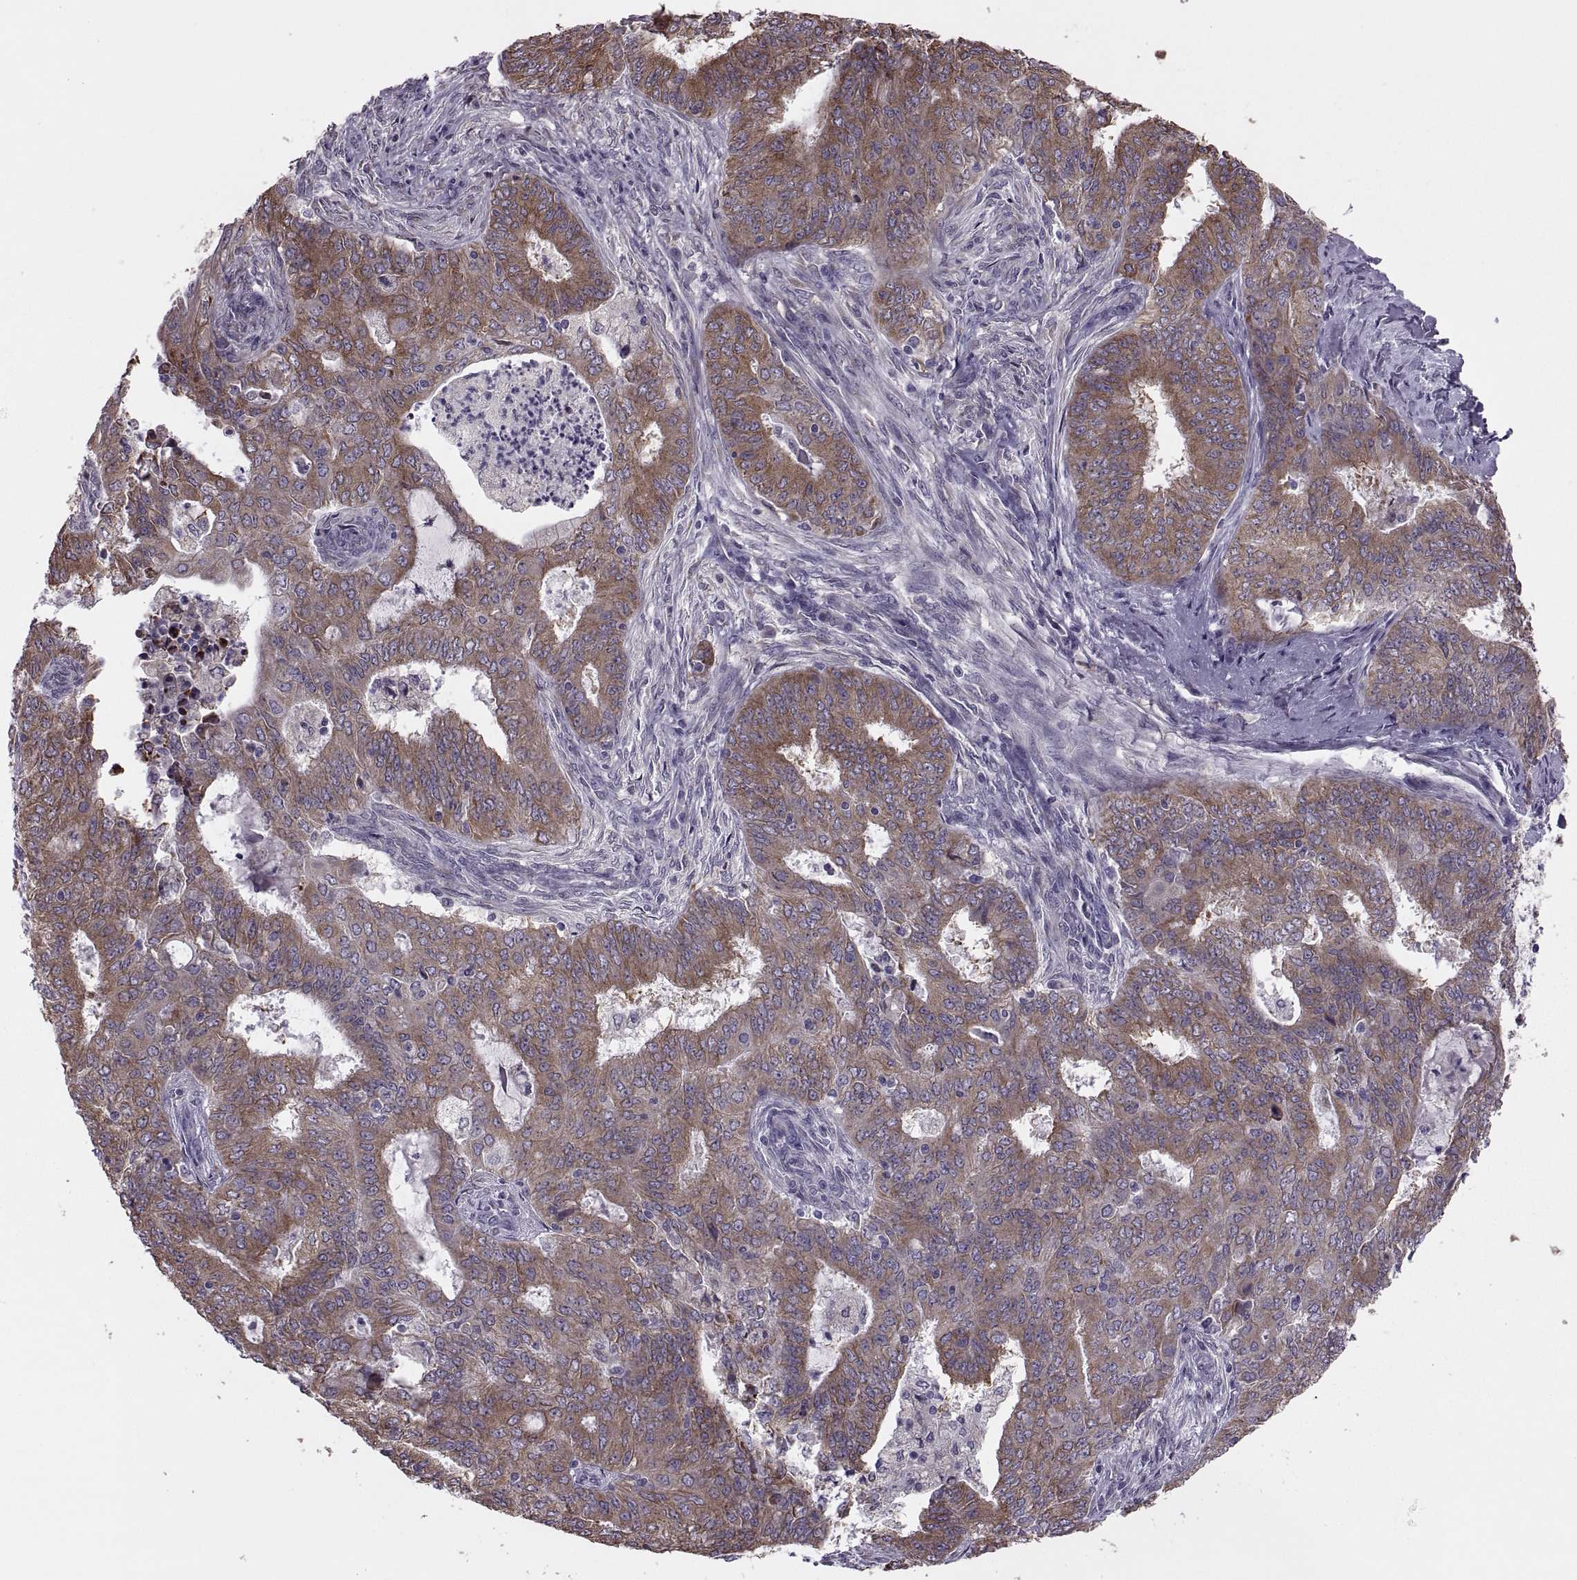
{"staining": {"intensity": "moderate", "quantity": ">75%", "location": "cytoplasmic/membranous"}, "tissue": "endometrial cancer", "cell_type": "Tumor cells", "image_type": "cancer", "snomed": [{"axis": "morphology", "description": "Adenocarcinoma, NOS"}, {"axis": "topography", "description": "Endometrium"}], "caption": "Immunohistochemical staining of endometrial cancer (adenocarcinoma) reveals moderate cytoplasmic/membranous protein staining in approximately >75% of tumor cells.", "gene": "LETM2", "patient": {"sex": "female", "age": 62}}